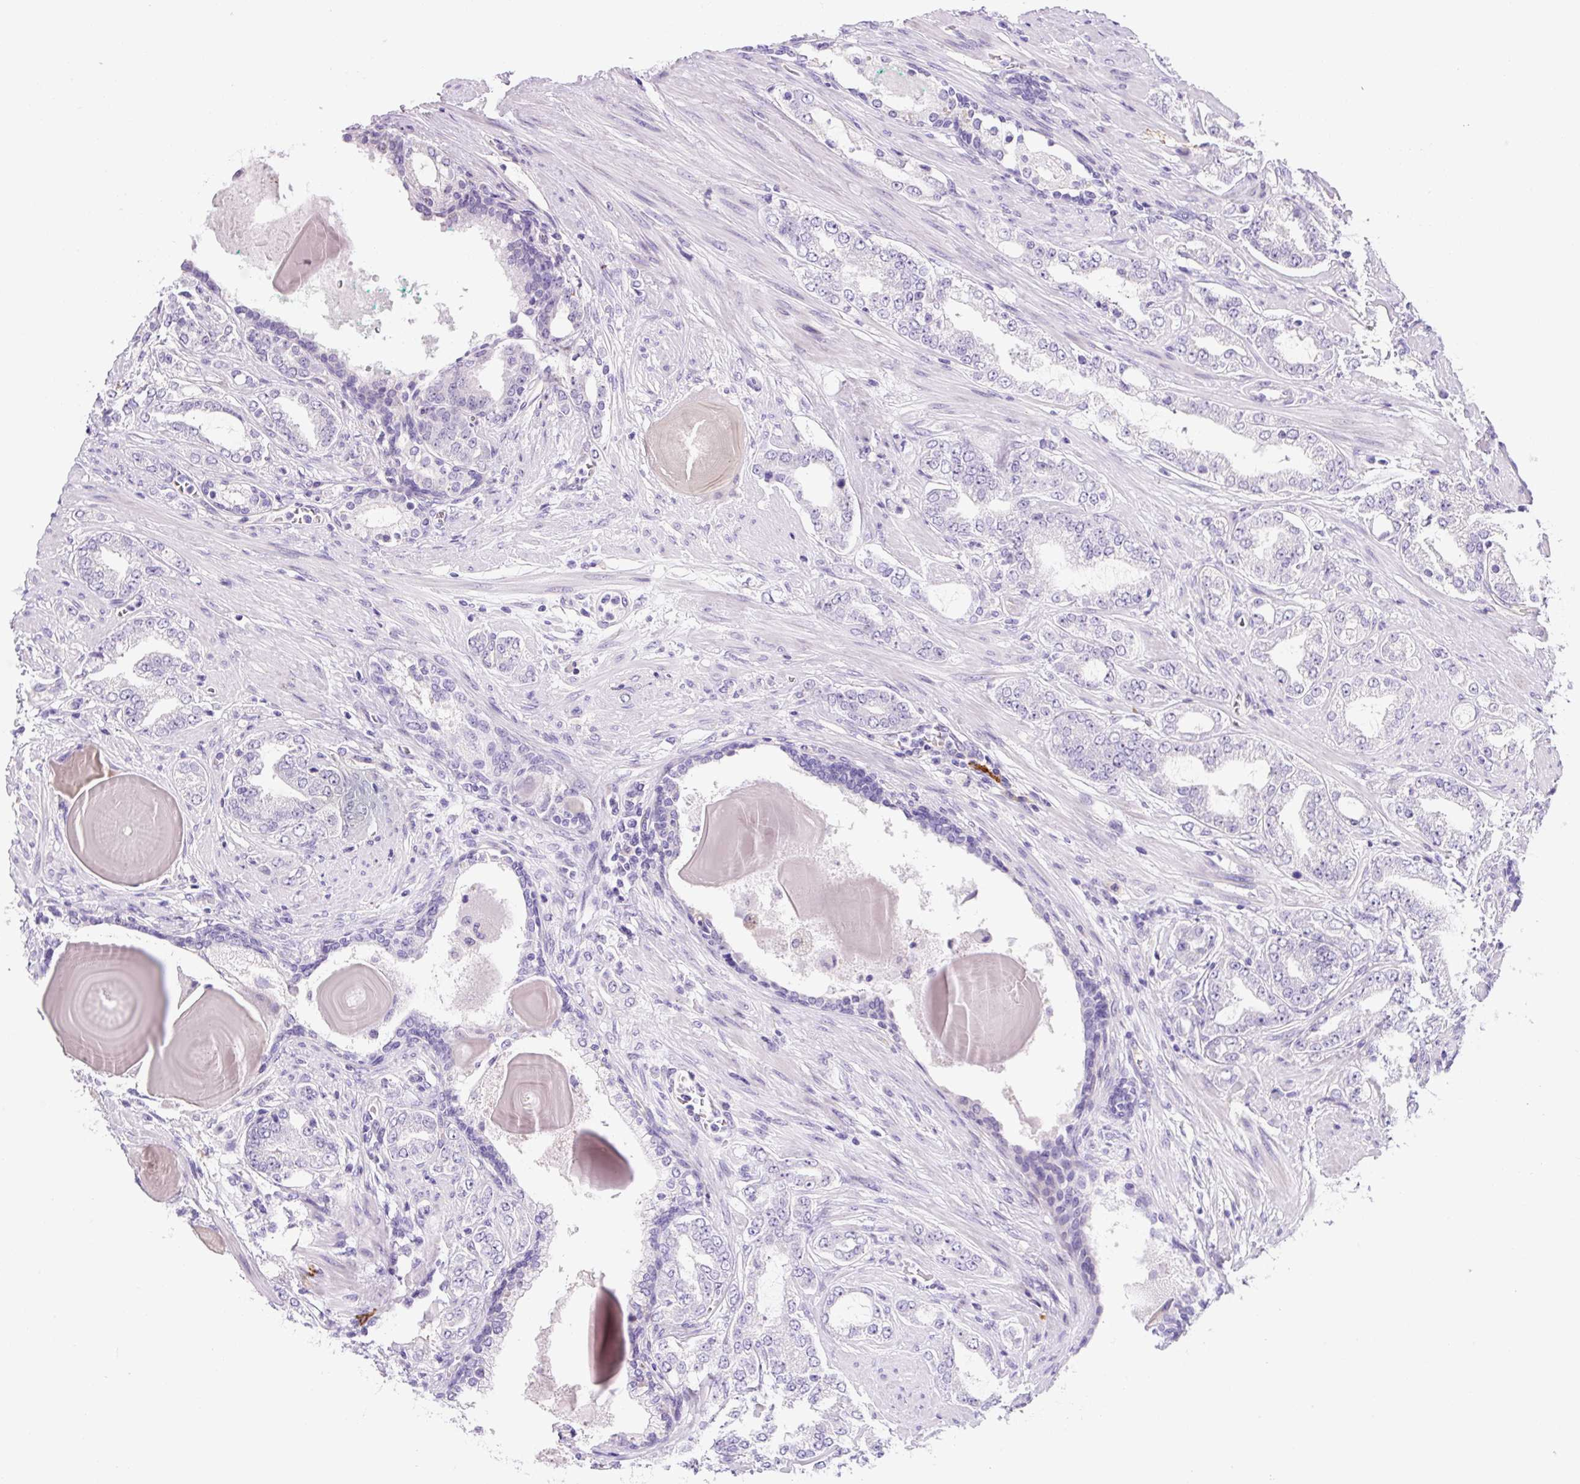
{"staining": {"intensity": "negative", "quantity": "none", "location": "none"}, "tissue": "prostate cancer", "cell_type": "Tumor cells", "image_type": "cancer", "snomed": [{"axis": "morphology", "description": "Adenocarcinoma, High grade"}, {"axis": "topography", "description": "Prostate"}], "caption": "Immunohistochemical staining of human prostate high-grade adenocarcinoma exhibits no significant expression in tumor cells.", "gene": "ASB4", "patient": {"sex": "male", "age": 64}}